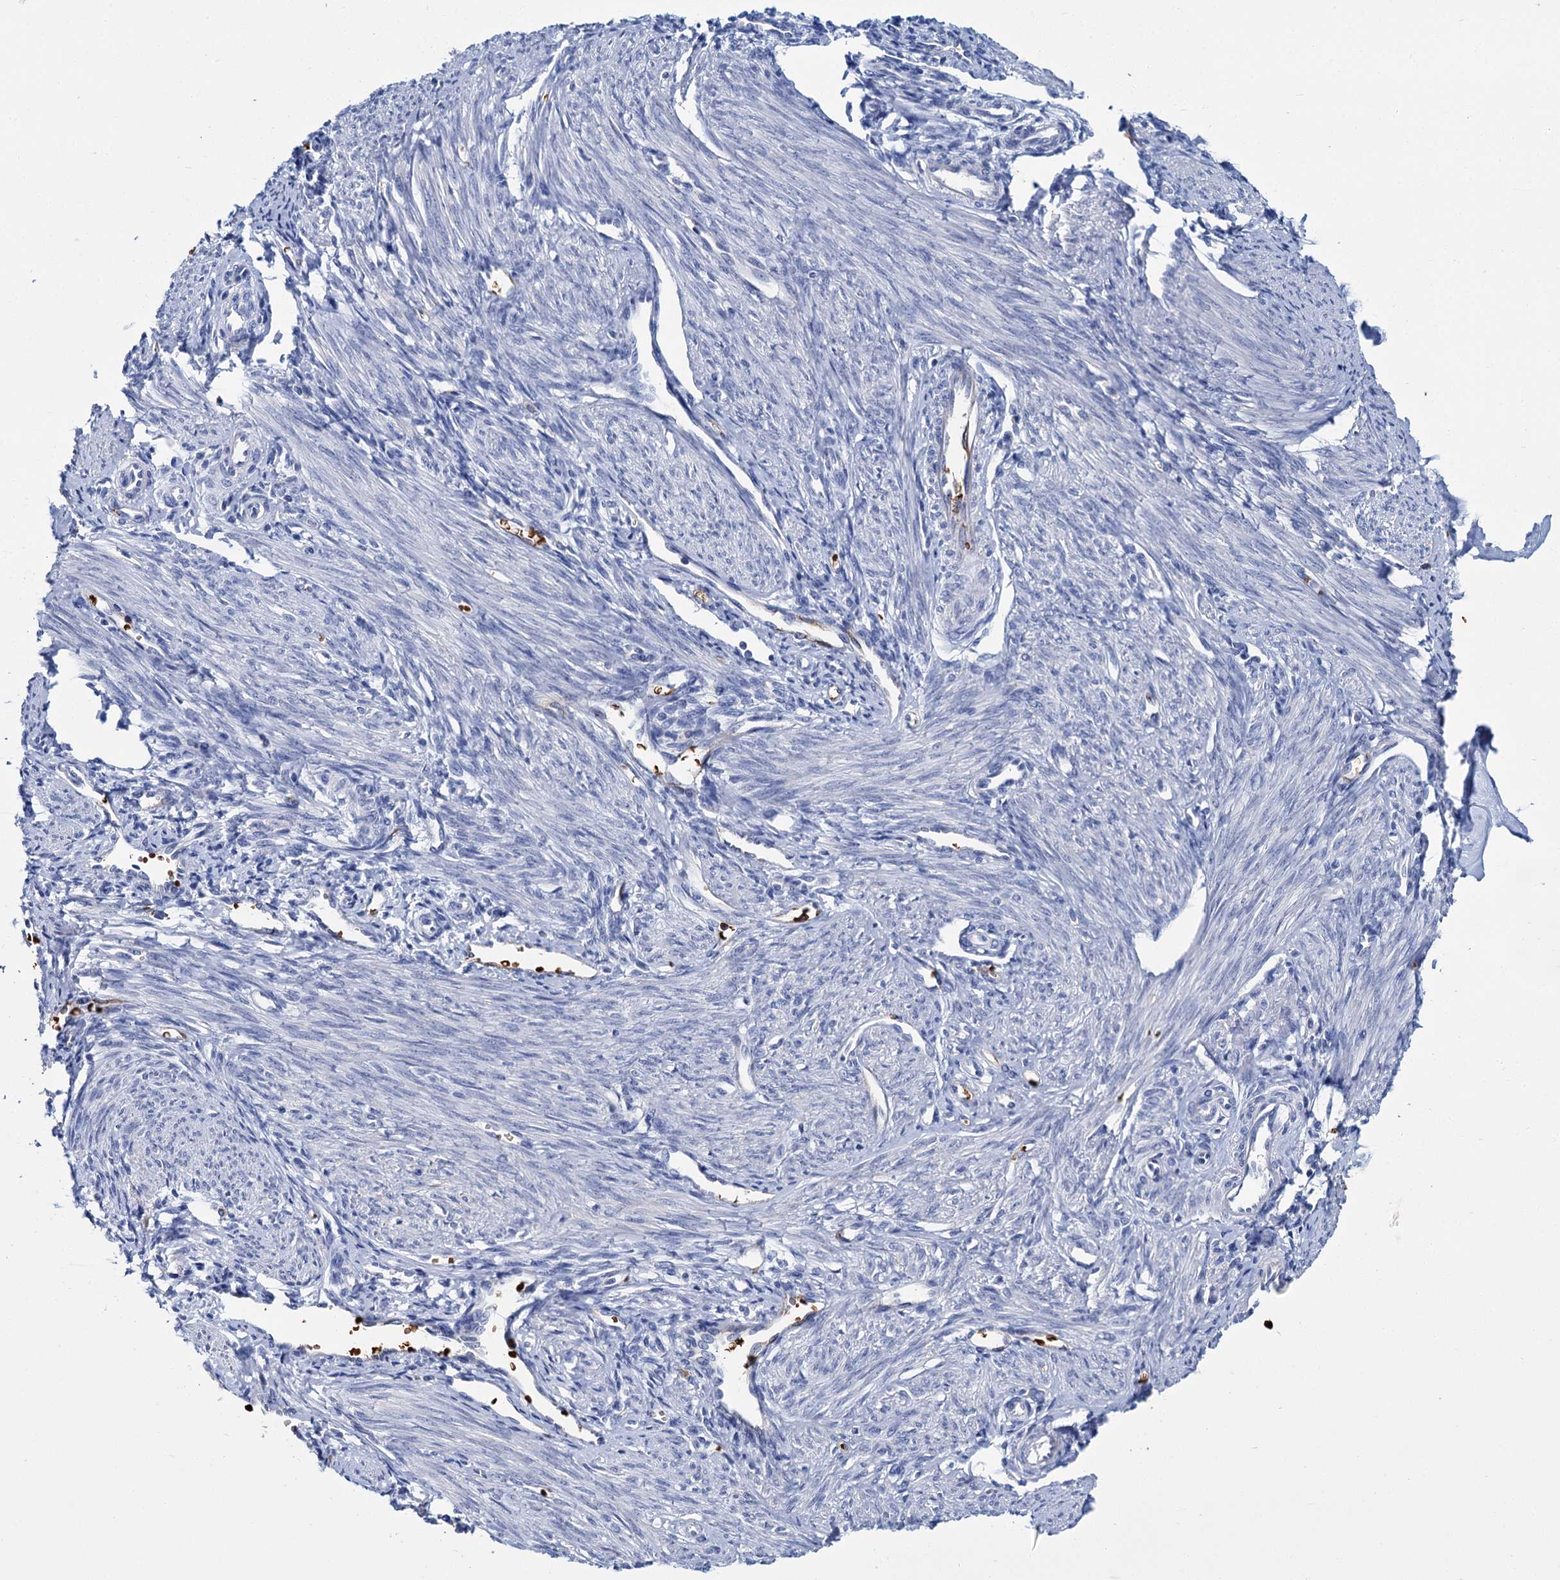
{"staining": {"intensity": "negative", "quantity": "none", "location": "none"}, "tissue": "endometrium", "cell_type": "Cells in endometrial stroma", "image_type": "normal", "snomed": [{"axis": "morphology", "description": "Normal tissue, NOS"}, {"axis": "topography", "description": "Uterus"}, {"axis": "topography", "description": "Endometrium"}], "caption": "A photomicrograph of human endometrium is negative for staining in cells in endometrial stroma.", "gene": "ATG2A", "patient": {"sex": "female", "age": 48}}